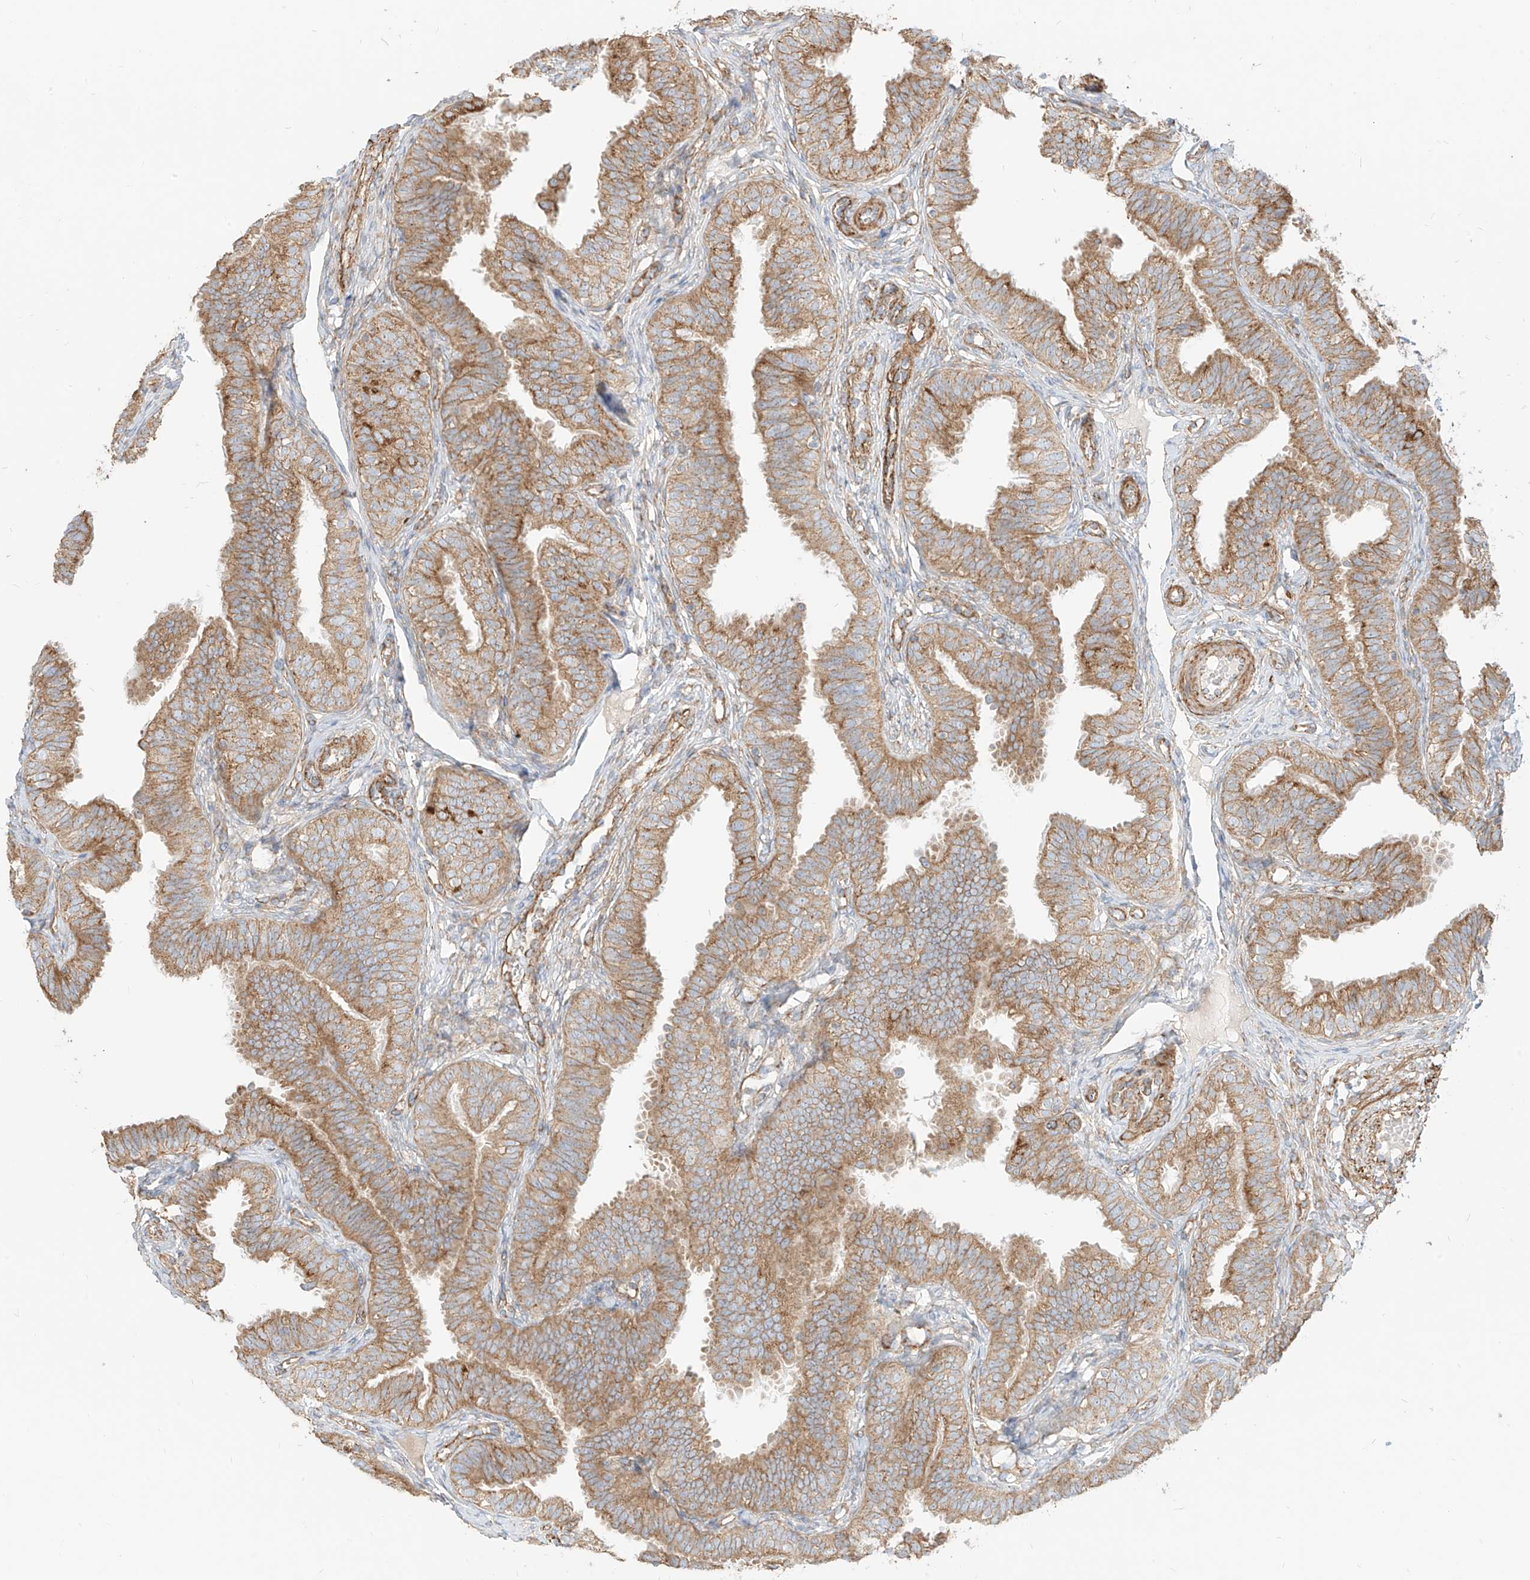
{"staining": {"intensity": "moderate", "quantity": ">75%", "location": "cytoplasmic/membranous"}, "tissue": "fallopian tube", "cell_type": "Glandular cells", "image_type": "normal", "snomed": [{"axis": "morphology", "description": "Normal tissue, NOS"}, {"axis": "topography", "description": "Fallopian tube"}], "caption": "Protein expression analysis of unremarkable human fallopian tube reveals moderate cytoplasmic/membranous expression in about >75% of glandular cells. (DAB (3,3'-diaminobenzidine) IHC, brown staining for protein, blue staining for nuclei).", "gene": "PLCL1", "patient": {"sex": "female", "age": 35}}